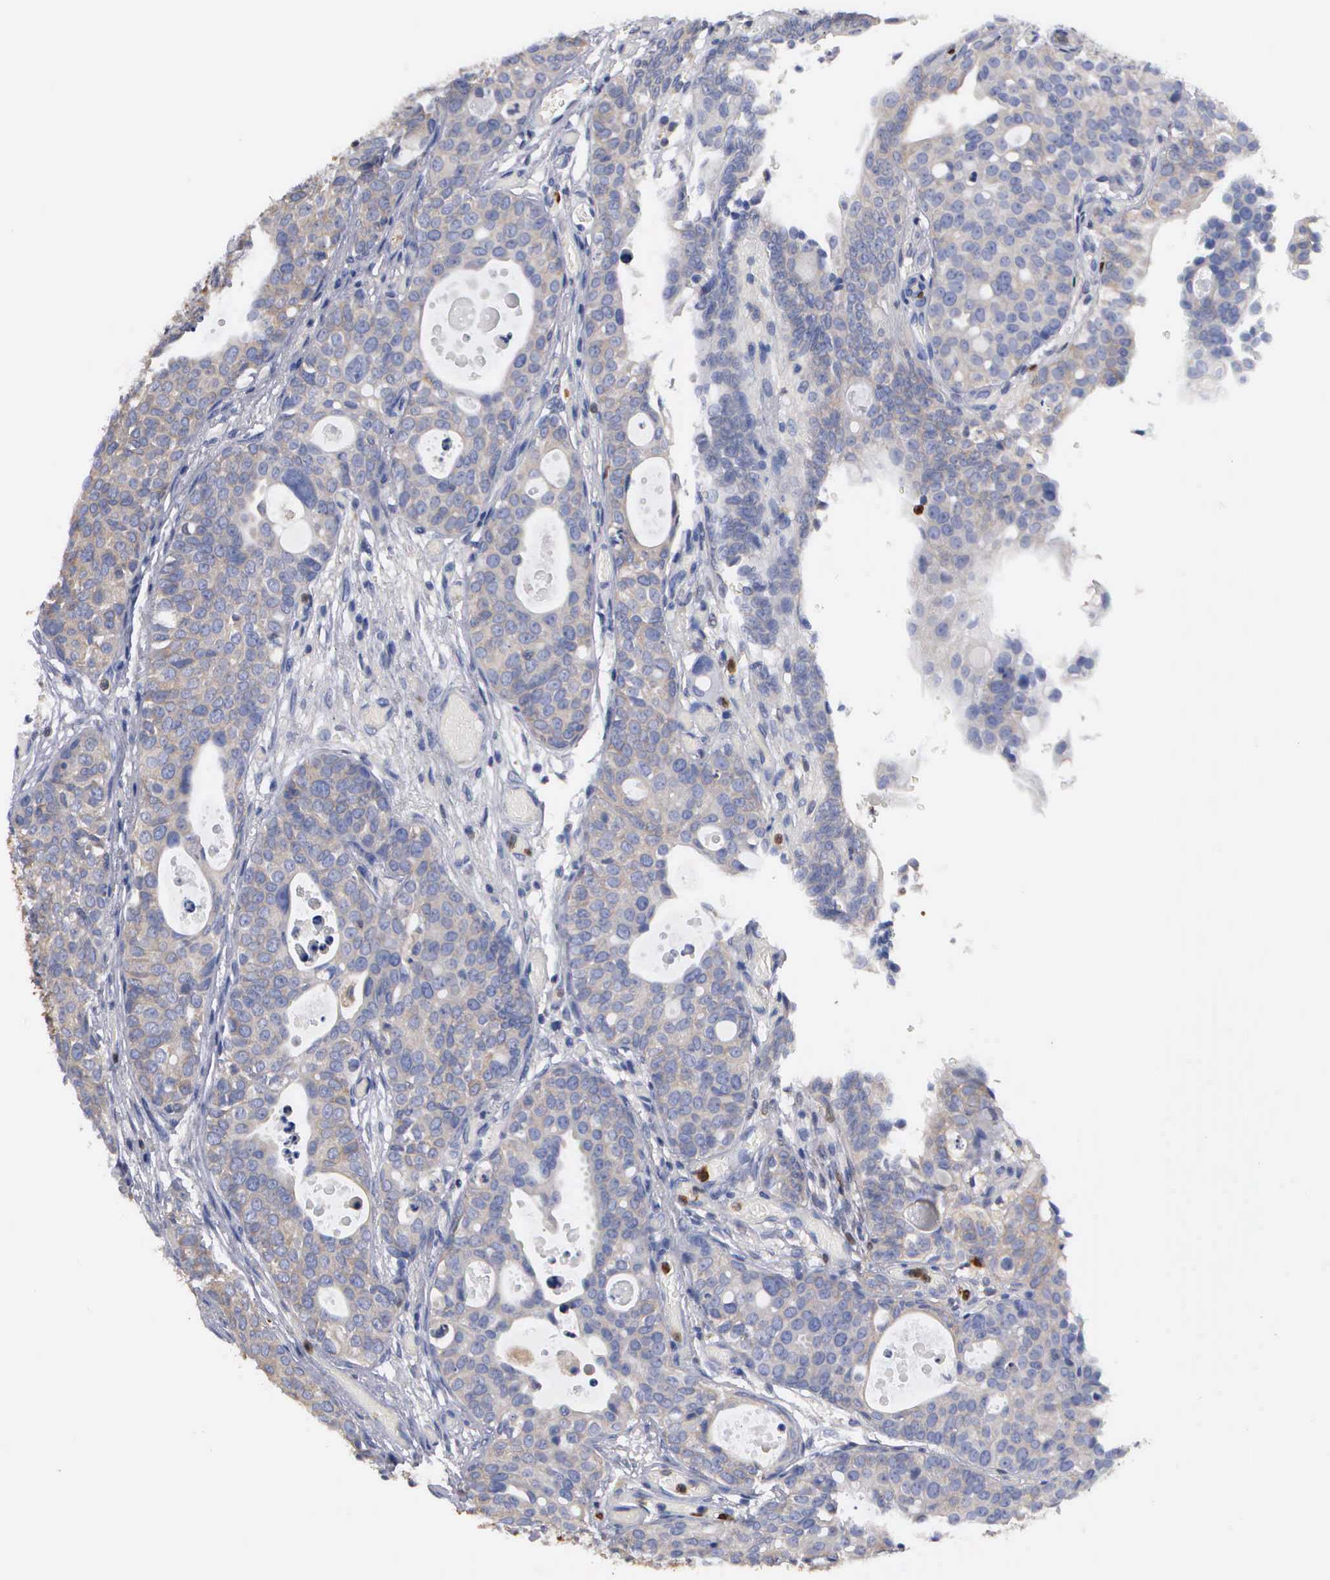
{"staining": {"intensity": "weak", "quantity": "25%-75%", "location": "cytoplasmic/membranous"}, "tissue": "urothelial cancer", "cell_type": "Tumor cells", "image_type": "cancer", "snomed": [{"axis": "morphology", "description": "Urothelial carcinoma, High grade"}, {"axis": "topography", "description": "Urinary bladder"}], "caption": "Protein staining of urothelial cancer tissue reveals weak cytoplasmic/membranous positivity in approximately 25%-75% of tumor cells. Immunohistochemistry (ihc) stains the protein in brown and the nuclei are stained blue.", "gene": "G6PD", "patient": {"sex": "male", "age": 78}}